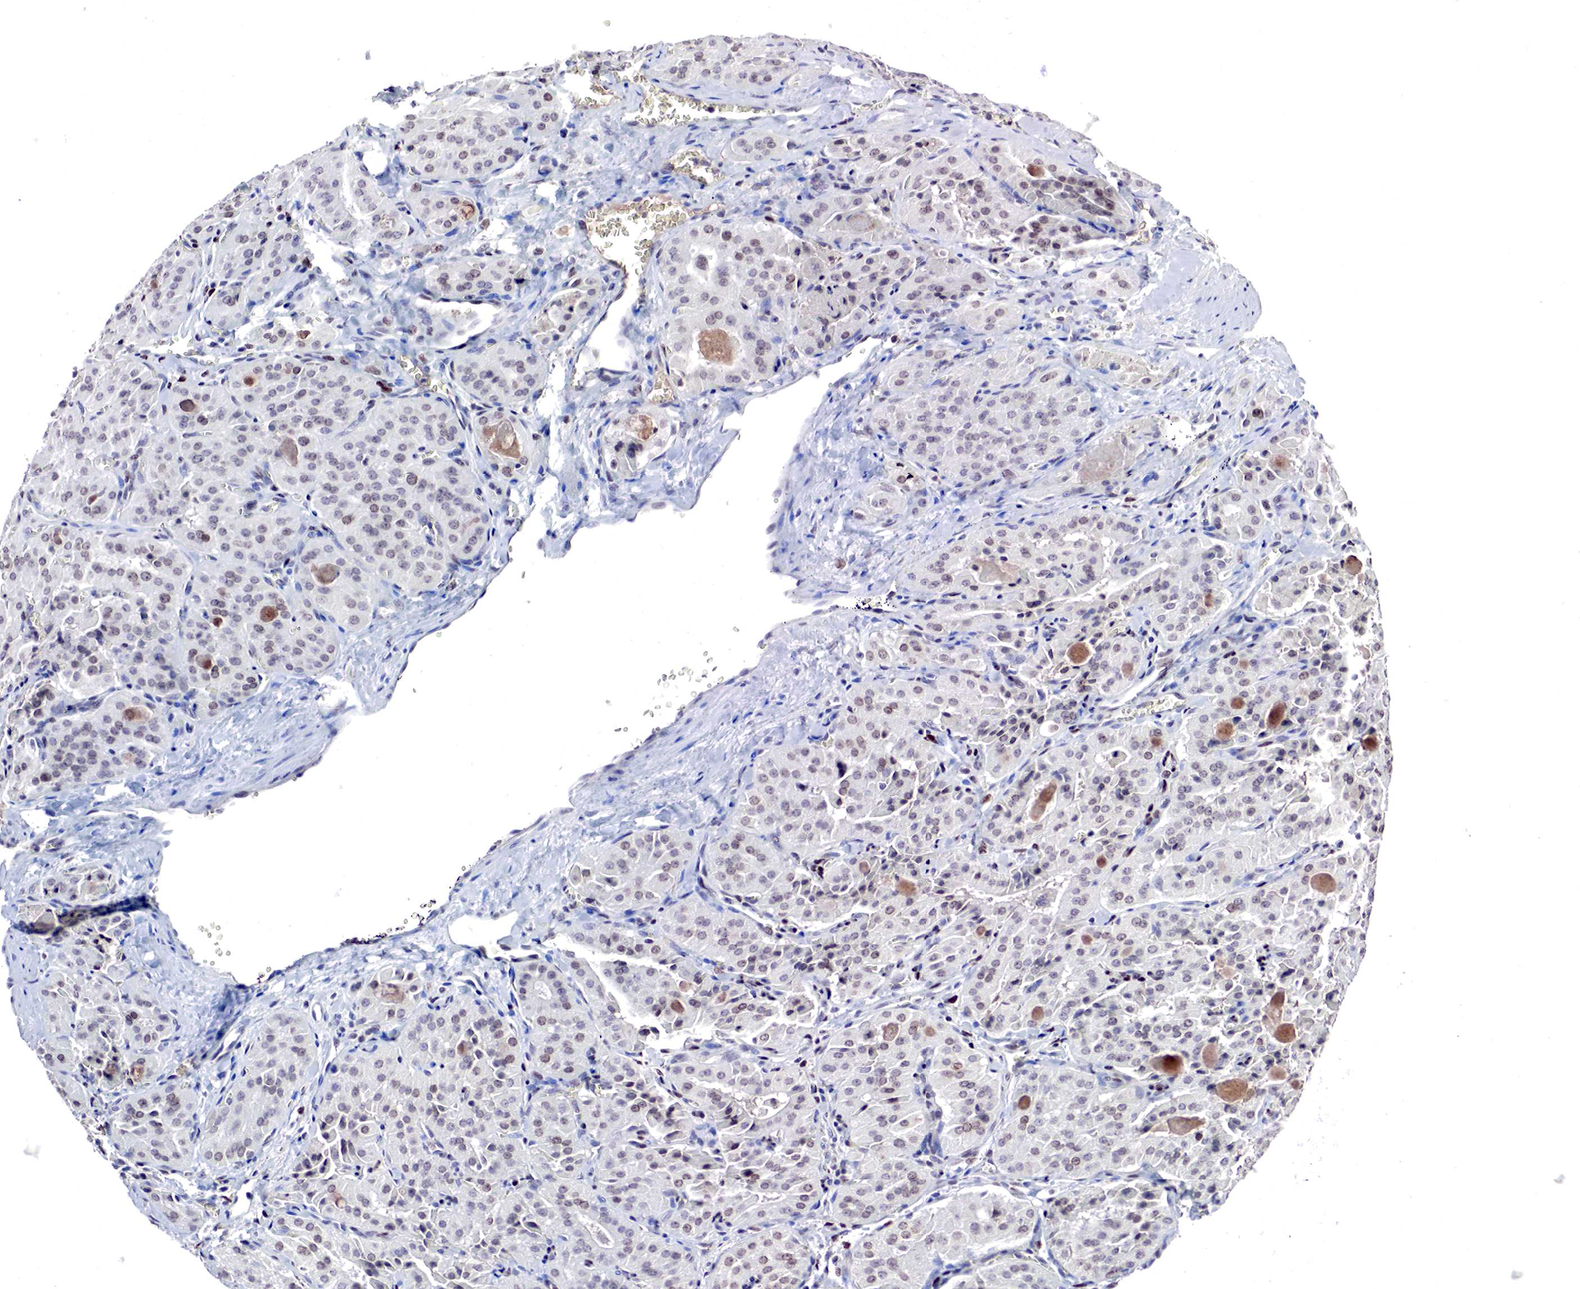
{"staining": {"intensity": "weak", "quantity": "25%-75%", "location": "cytoplasmic/membranous,nuclear"}, "tissue": "thyroid cancer", "cell_type": "Tumor cells", "image_type": "cancer", "snomed": [{"axis": "morphology", "description": "Carcinoma, NOS"}, {"axis": "topography", "description": "Thyroid gland"}], "caption": "Thyroid cancer (carcinoma) stained with a protein marker shows weak staining in tumor cells.", "gene": "DACH2", "patient": {"sex": "male", "age": 76}}